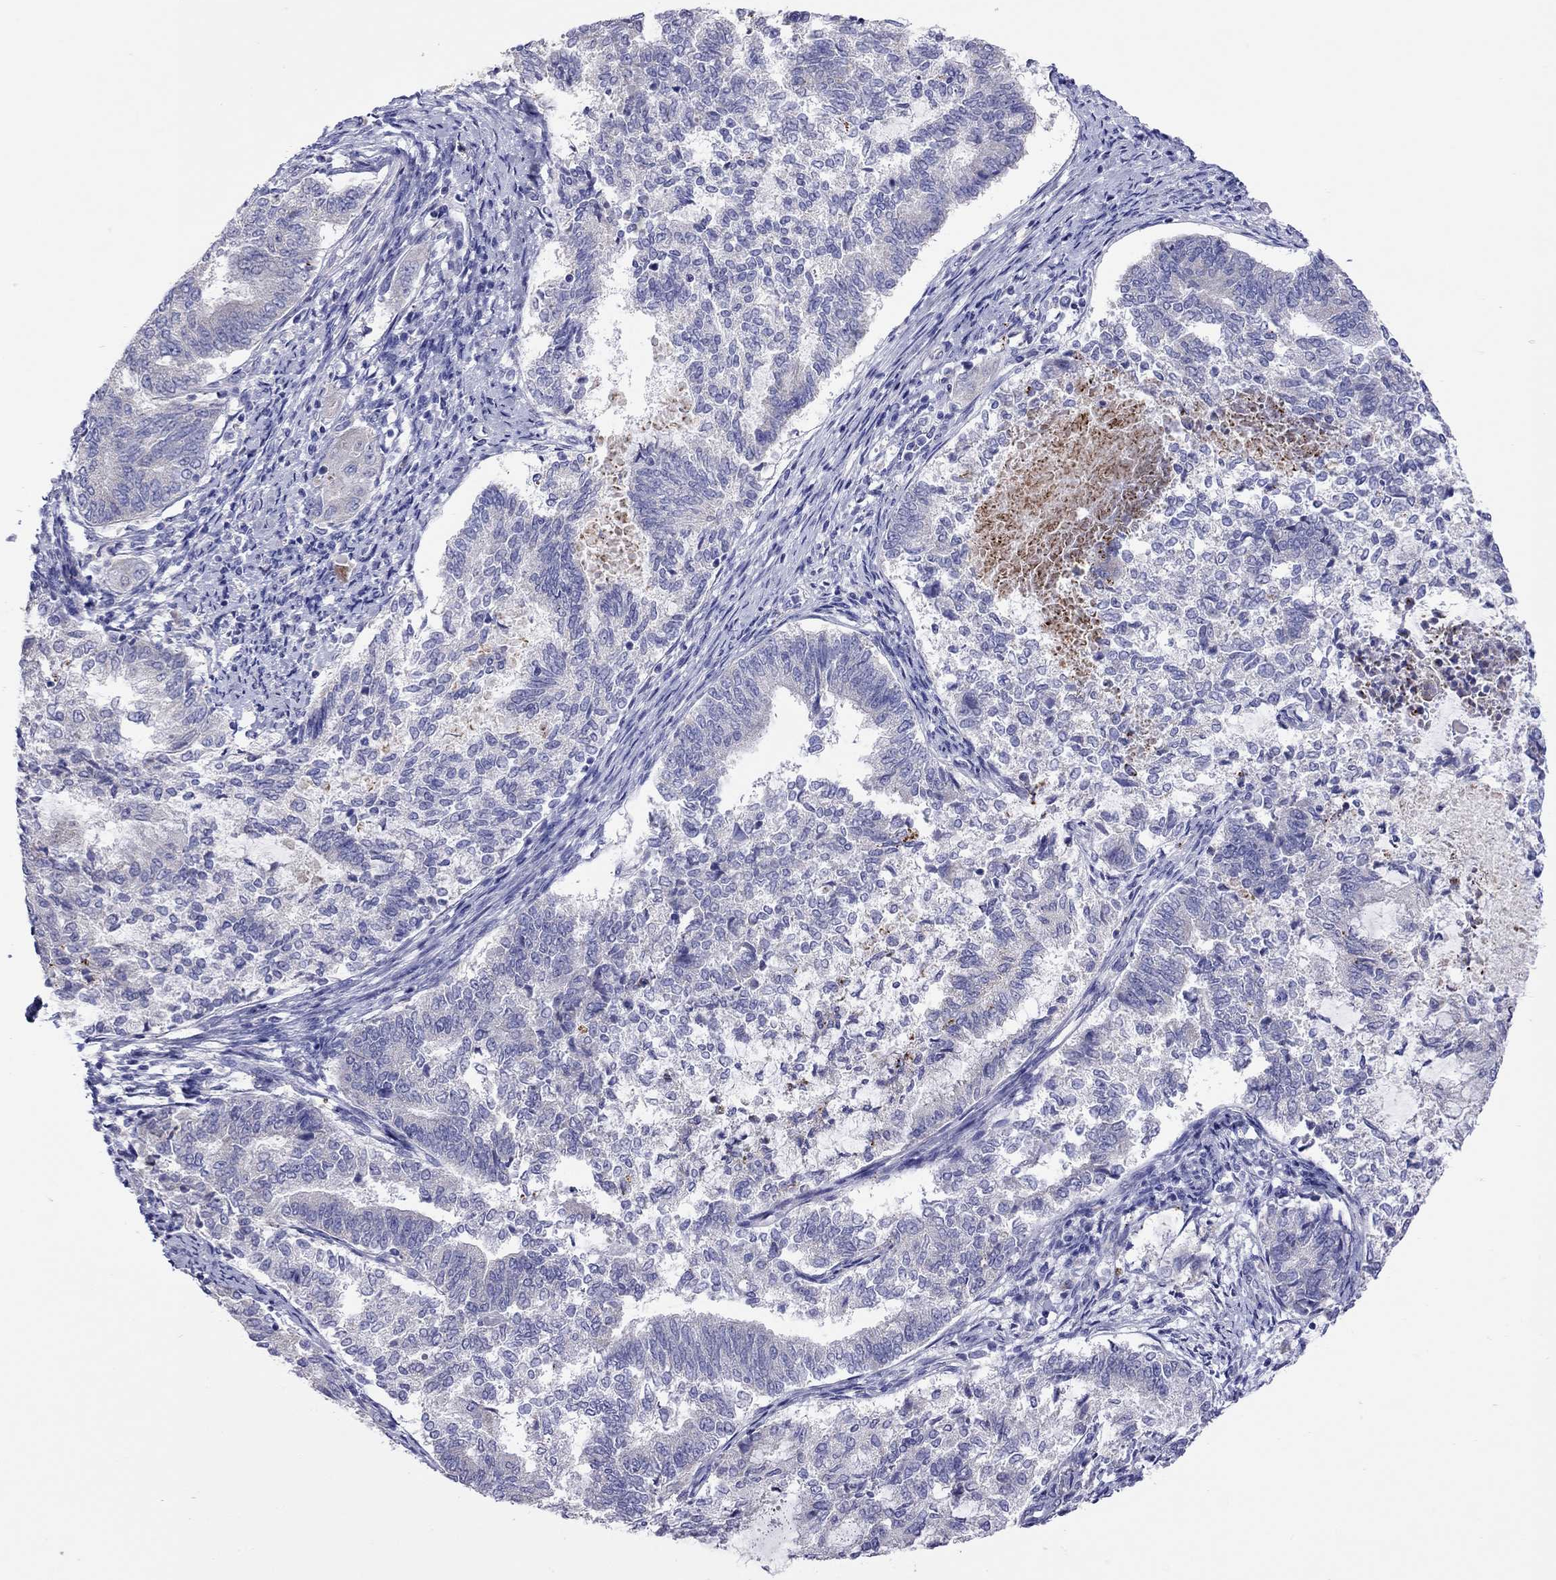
{"staining": {"intensity": "negative", "quantity": "none", "location": "none"}, "tissue": "endometrial cancer", "cell_type": "Tumor cells", "image_type": "cancer", "snomed": [{"axis": "morphology", "description": "Adenocarcinoma, NOS"}, {"axis": "topography", "description": "Endometrium"}], "caption": "The IHC histopathology image has no significant expression in tumor cells of endometrial cancer tissue. (DAB IHC visualized using brightfield microscopy, high magnification).", "gene": "COL9A1", "patient": {"sex": "female", "age": 65}}